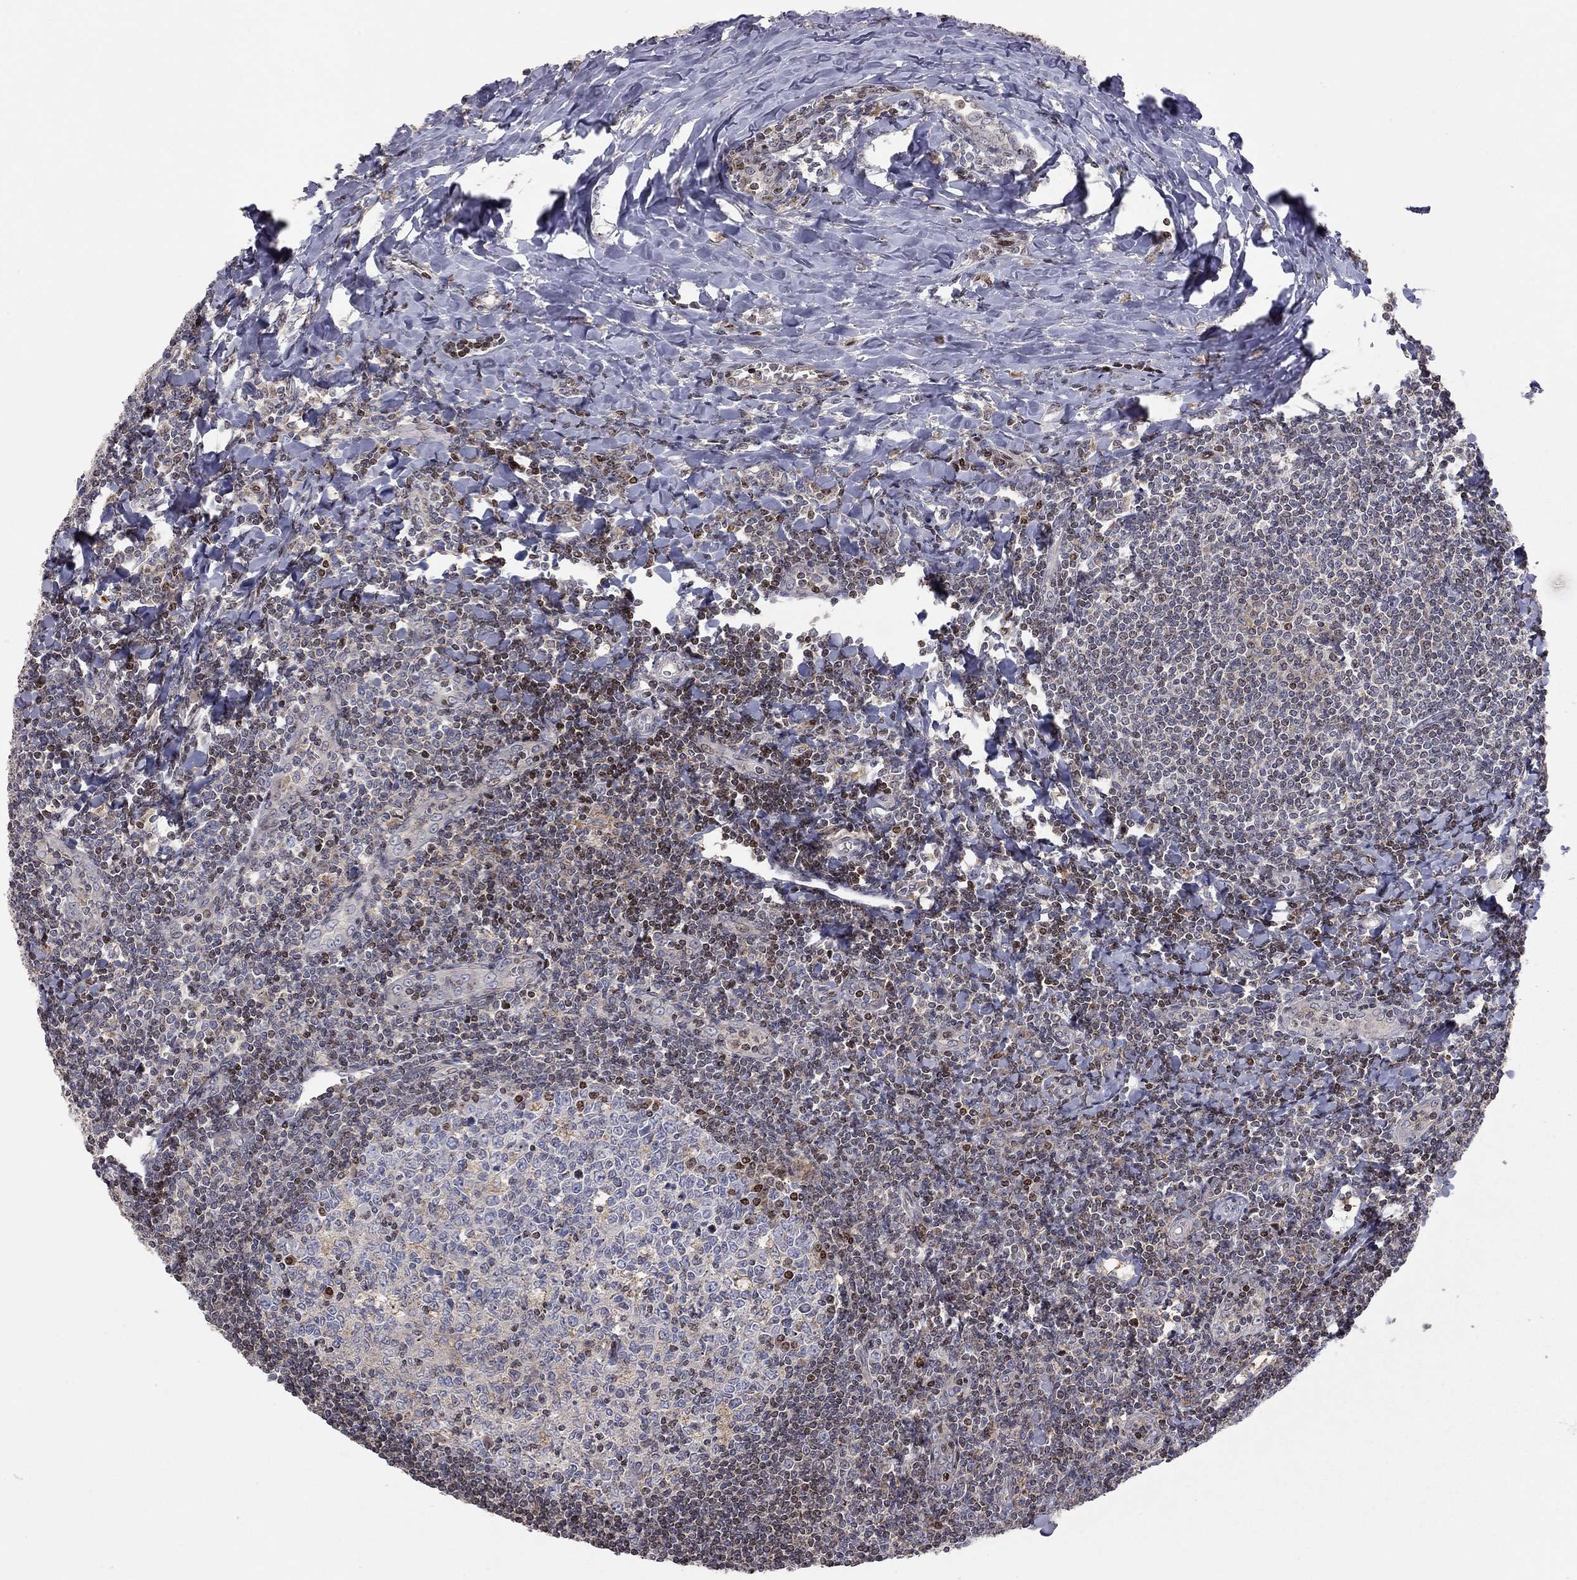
{"staining": {"intensity": "strong", "quantity": "<25%", "location": "nuclear"}, "tissue": "tonsil", "cell_type": "Germinal center cells", "image_type": "normal", "snomed": [{"axis": "morphology", "description": "Normal tissue, NOS"}, {"axis": "topography", "description": "Tonsil"}], "caption": "This micrograph reveals normal tonsil stained with immunohistochemistry to label a protein in brown. The nuclear of germinal center cells show strong positivity for the protein. Nuclei are counter-stained blue.", "gene": "ERN2", "patient": {"sex": "female", "age": 12}}